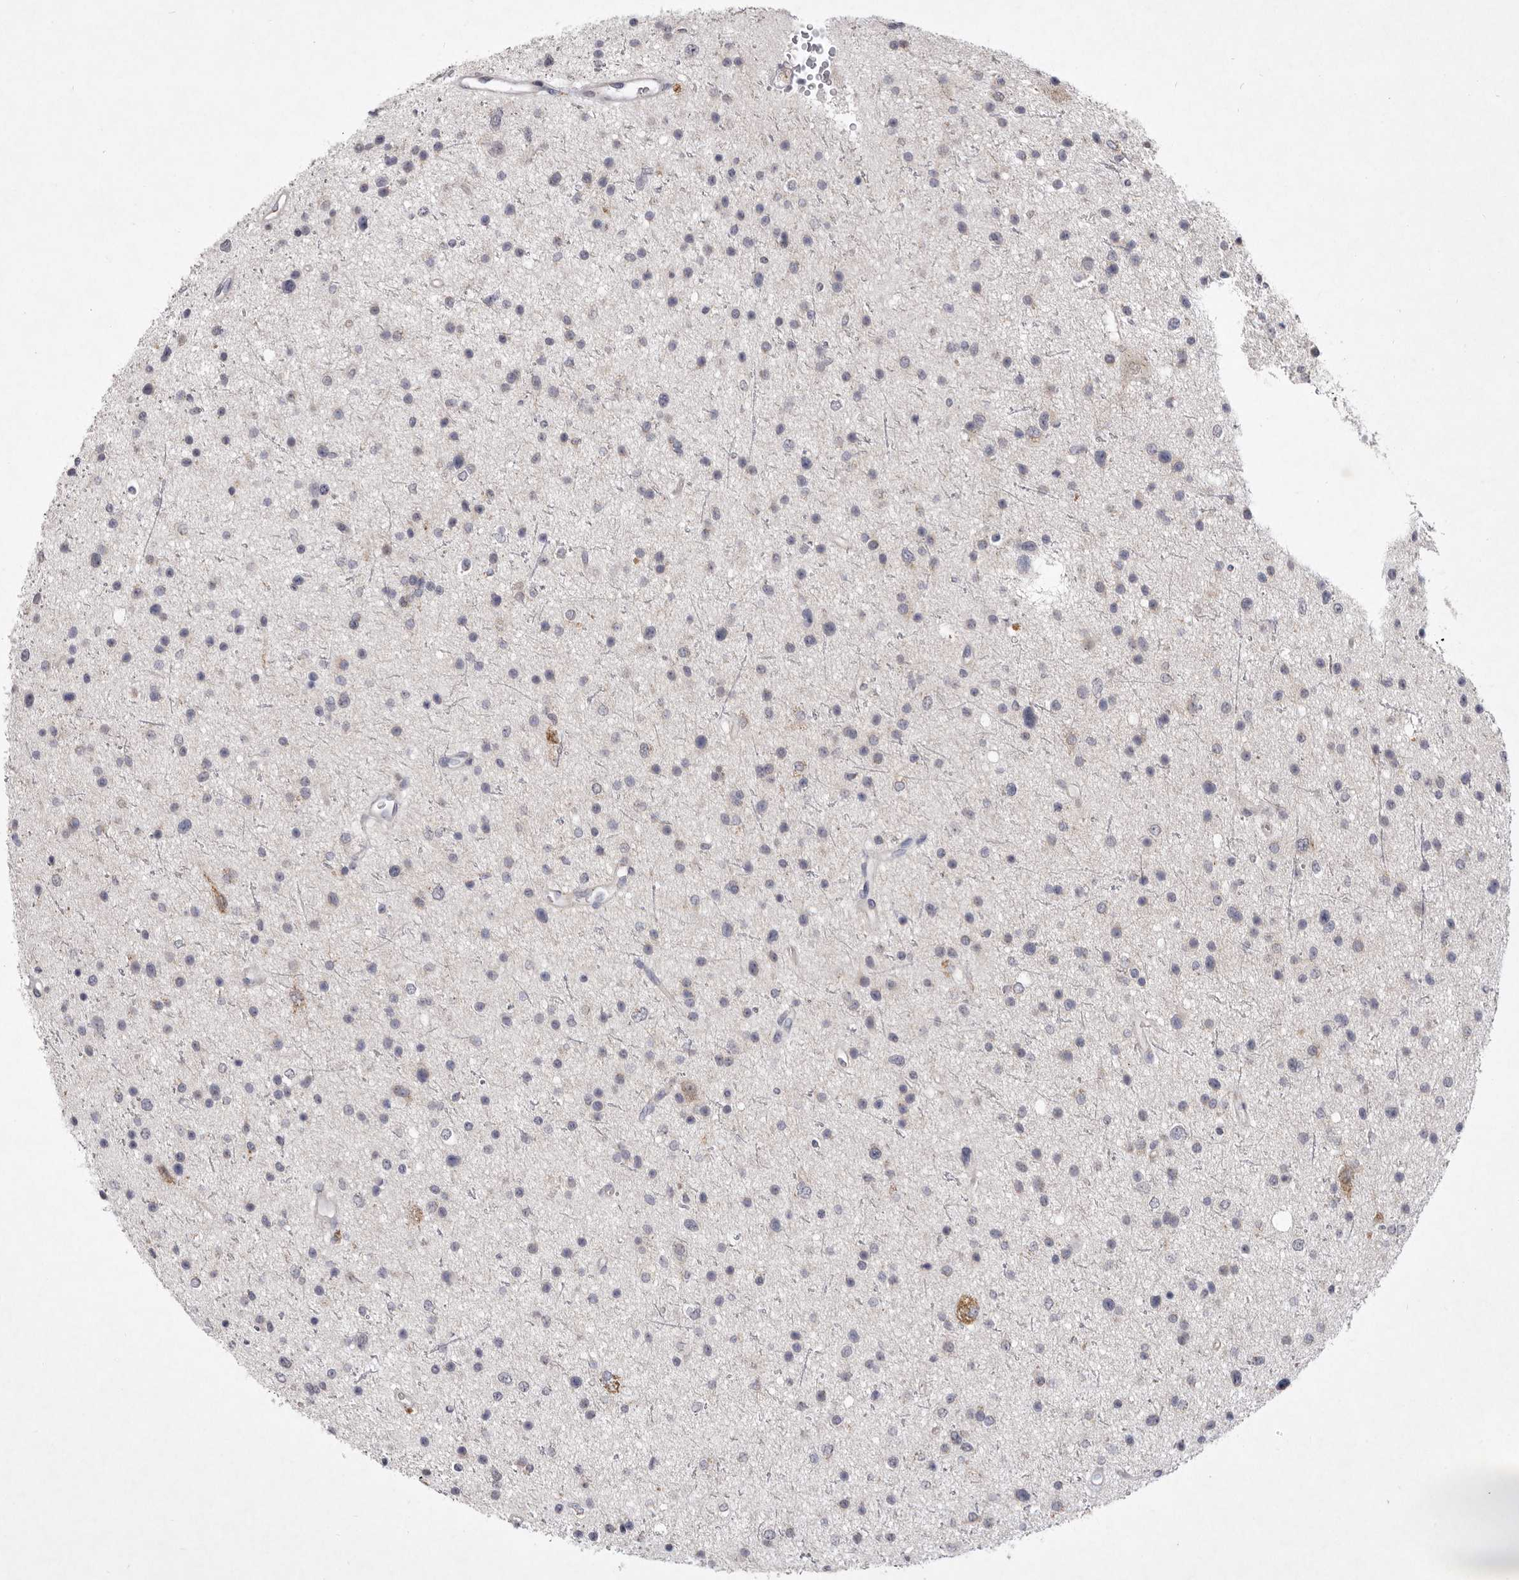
{"staining": {"intensity": "negative", "quantity": "none", "location": "none"}, "tissue": "glioma", "cell_type": "Tumor cells", "image_type": "cancer", "snomed": [{"axis": "morphology", "description": "Glioma, malignant, Low grade"}, {"axis": "topography", "description": "Brain"}], "caption": "Tumor cells are negative for protein expression in human glioma.", "gene": "P2RX6", "patient": {"sex": "female", "age": 37}}